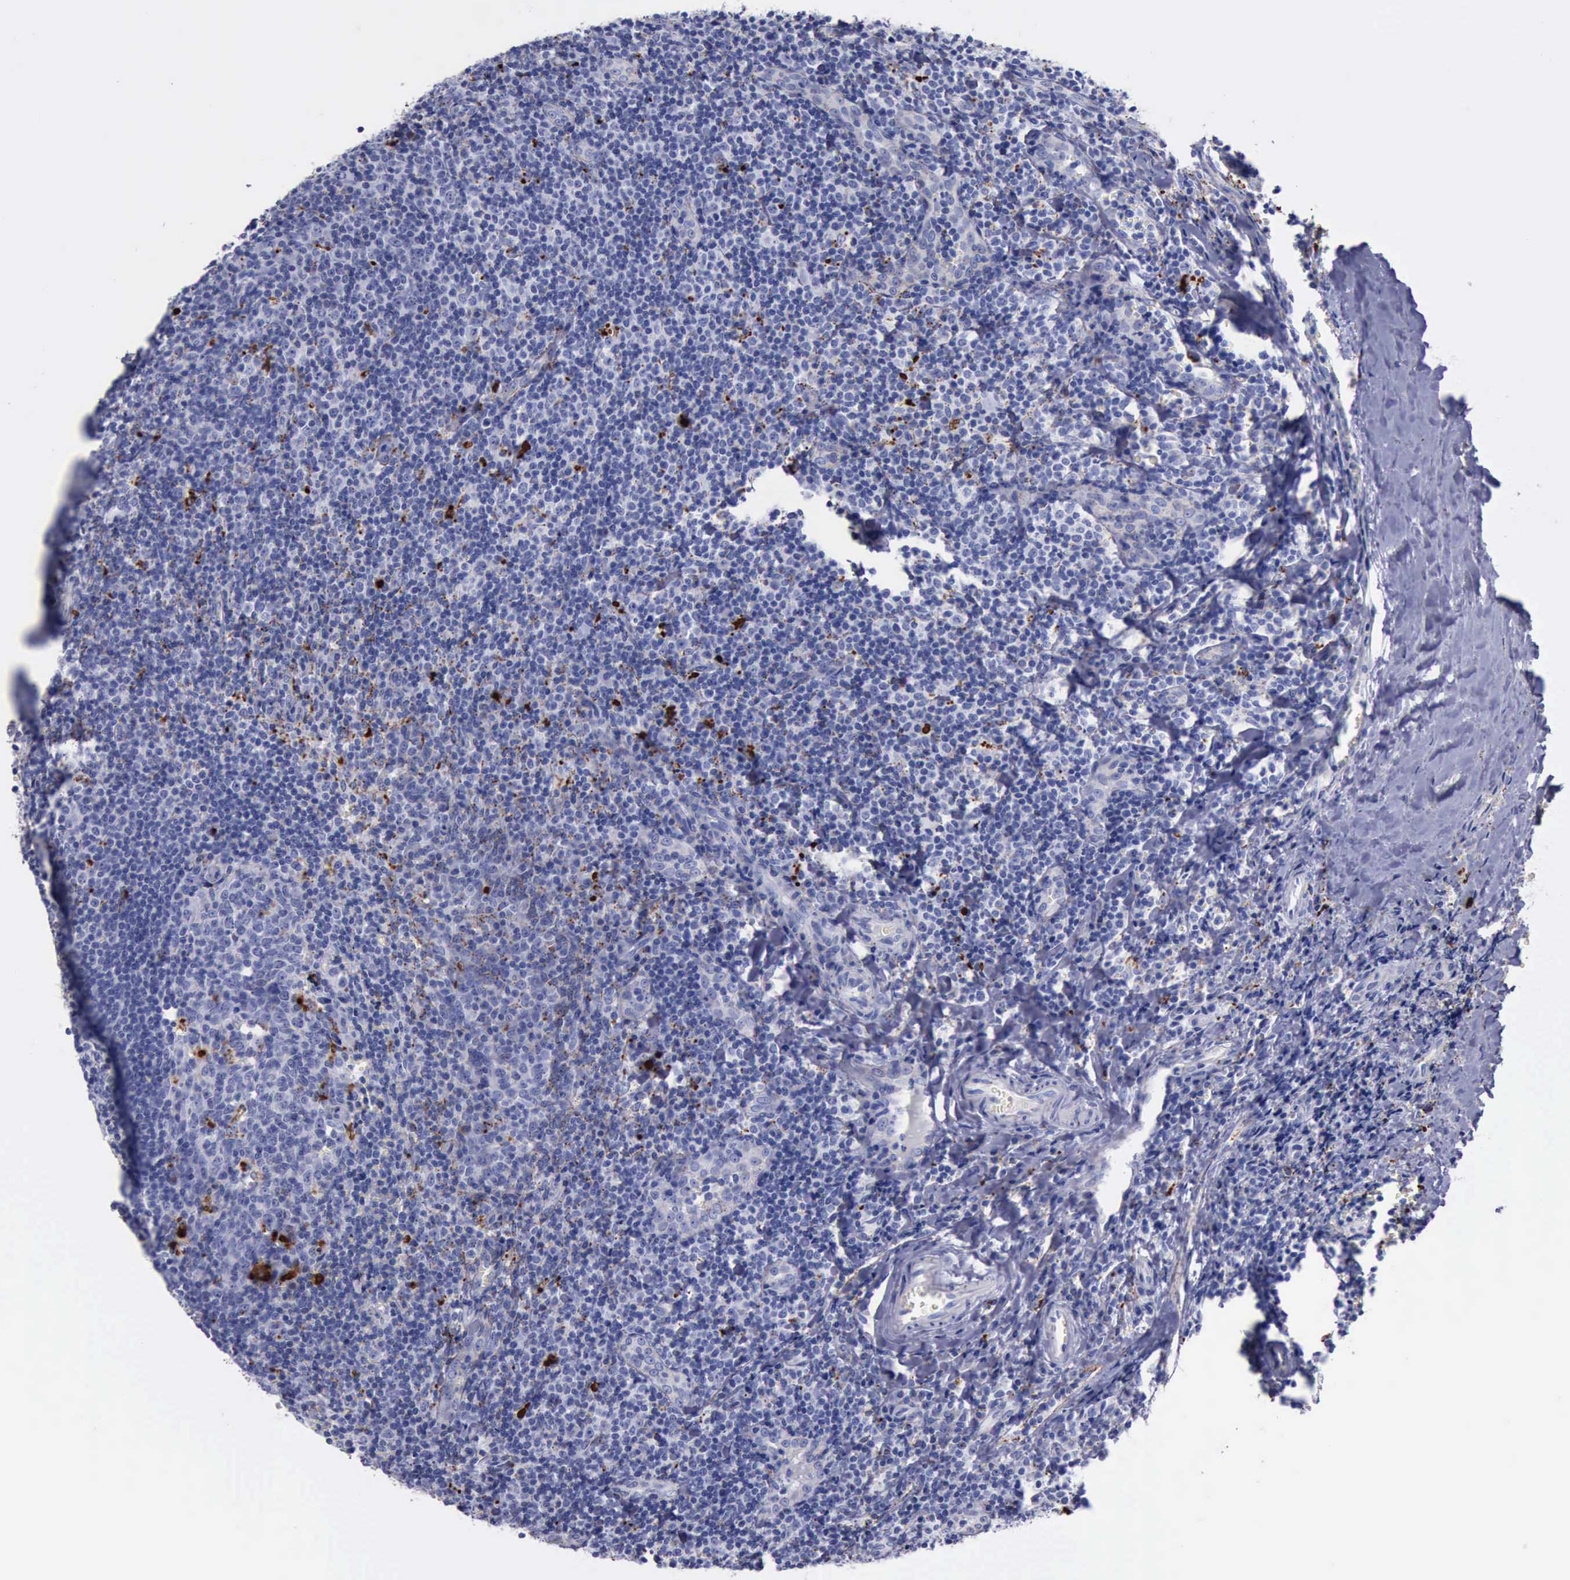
{"staining": {"intensity": "negative", "quantity": "none", "location": "none"}, "tissue": "tonsil", "cell_type": "Germinal center cells", "image_type": "normal", "snomed": [{"axis": "morphology", "description": "Normal tissue, NOS"}, {"axis": "topography", "description": "Tonsil"}], "caption": "Immunohistochemistry photomicrograph of benign tonsil: human tonsil stained with DAB reveals no significant protein expression in germinal center cells. (DAB (3,3'-diaminobenzidine) immunohistochemistry visualized using brightfield microscopy, high magnification).", "gene": "CTSD", "patient": {"sex": "male", "age": 20}}